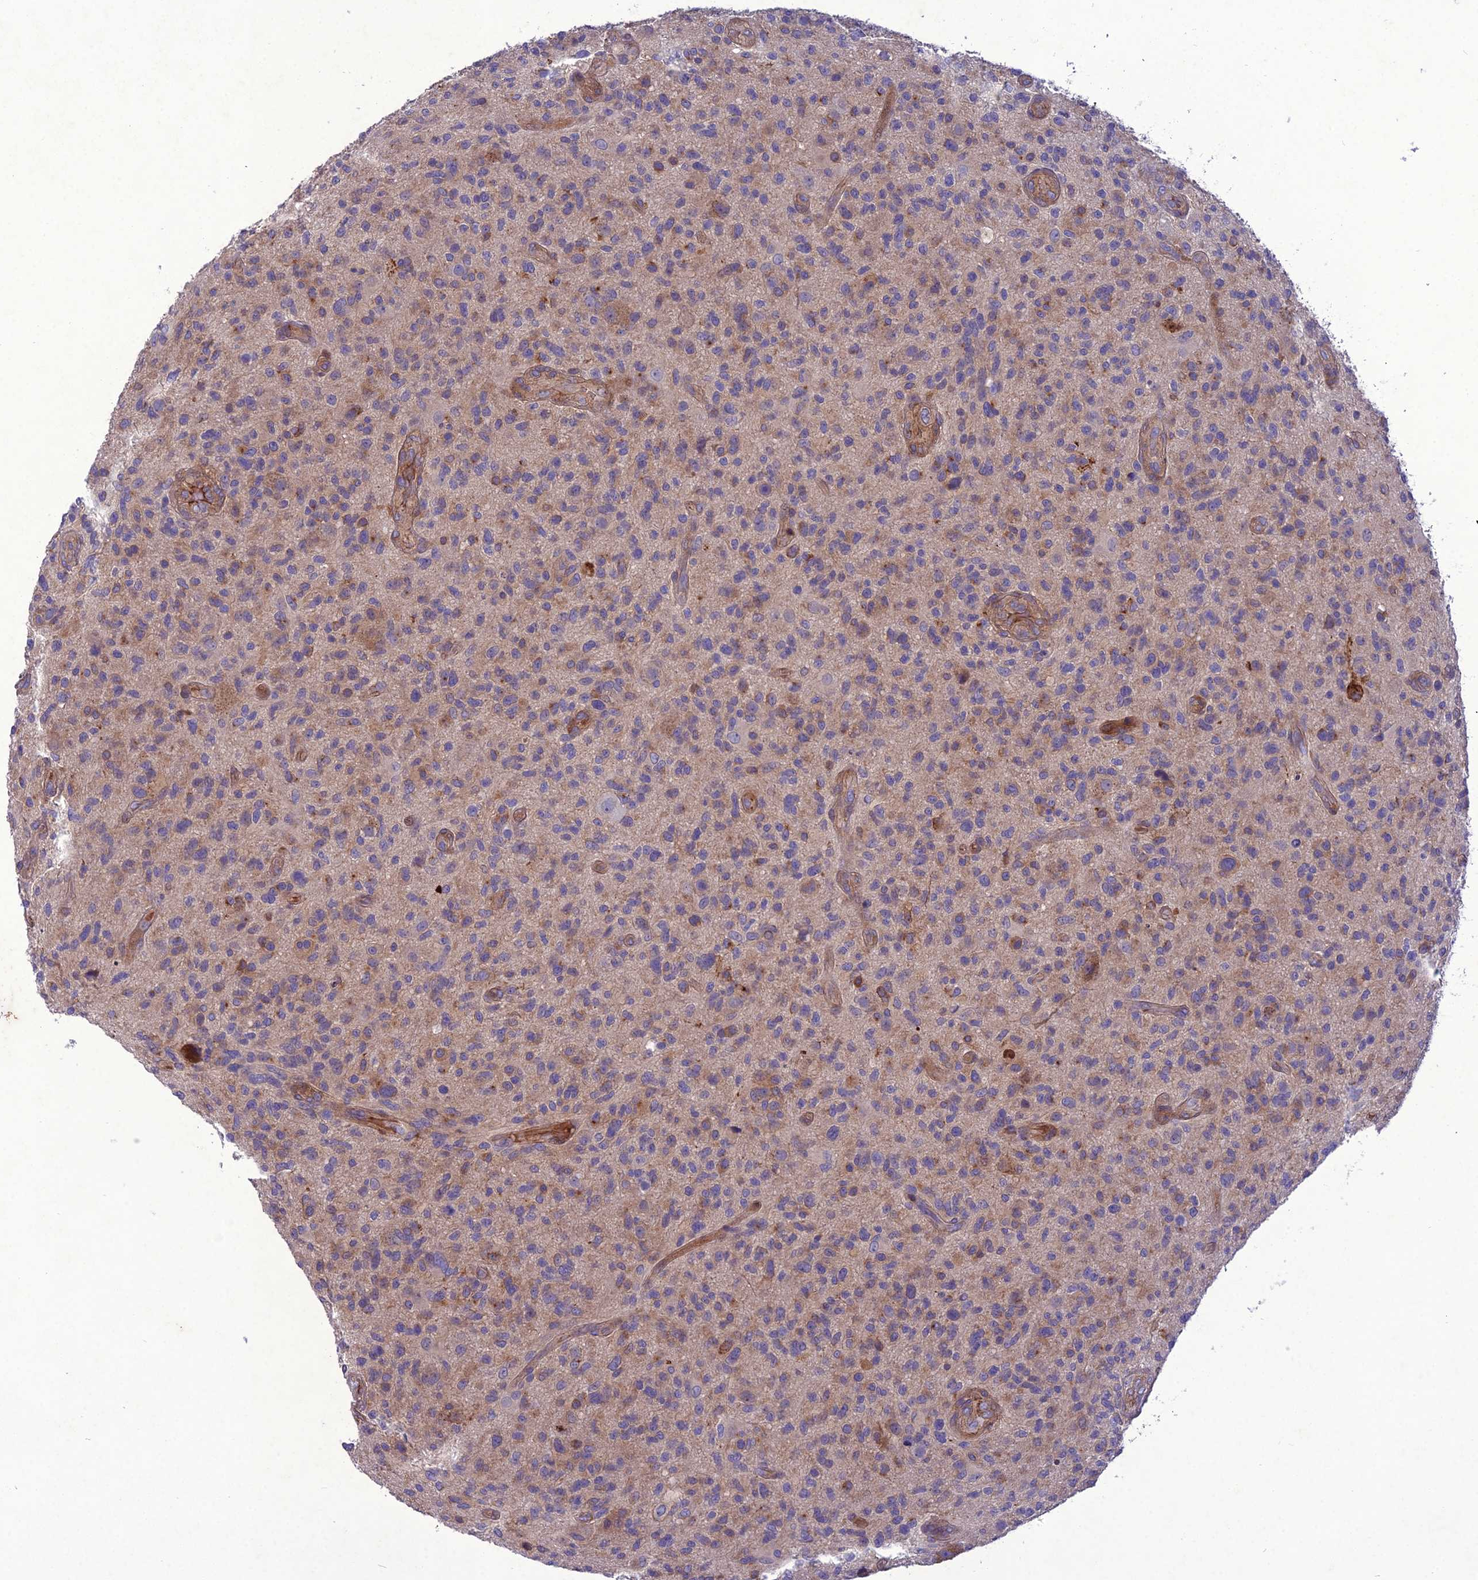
{"staining": {"intensity": "weak", "quantity": "<25%", "location": "cytoplasmic/membranous"}, "tissue": "glioma", "cell_type": "Tumor cells", "image_type": "cancer", "snomed": [{"axis": "morphology", "description": "Glioma, malignant, High grade"}, {"axis": "topography", "description": "Brain"}], "caption": "The IHC image has no significant positivity in tumor cells of malignant glioma (high-grade) tissue.", "gene": "GDF6", "patient": {"sex": "male", "age": 47}}